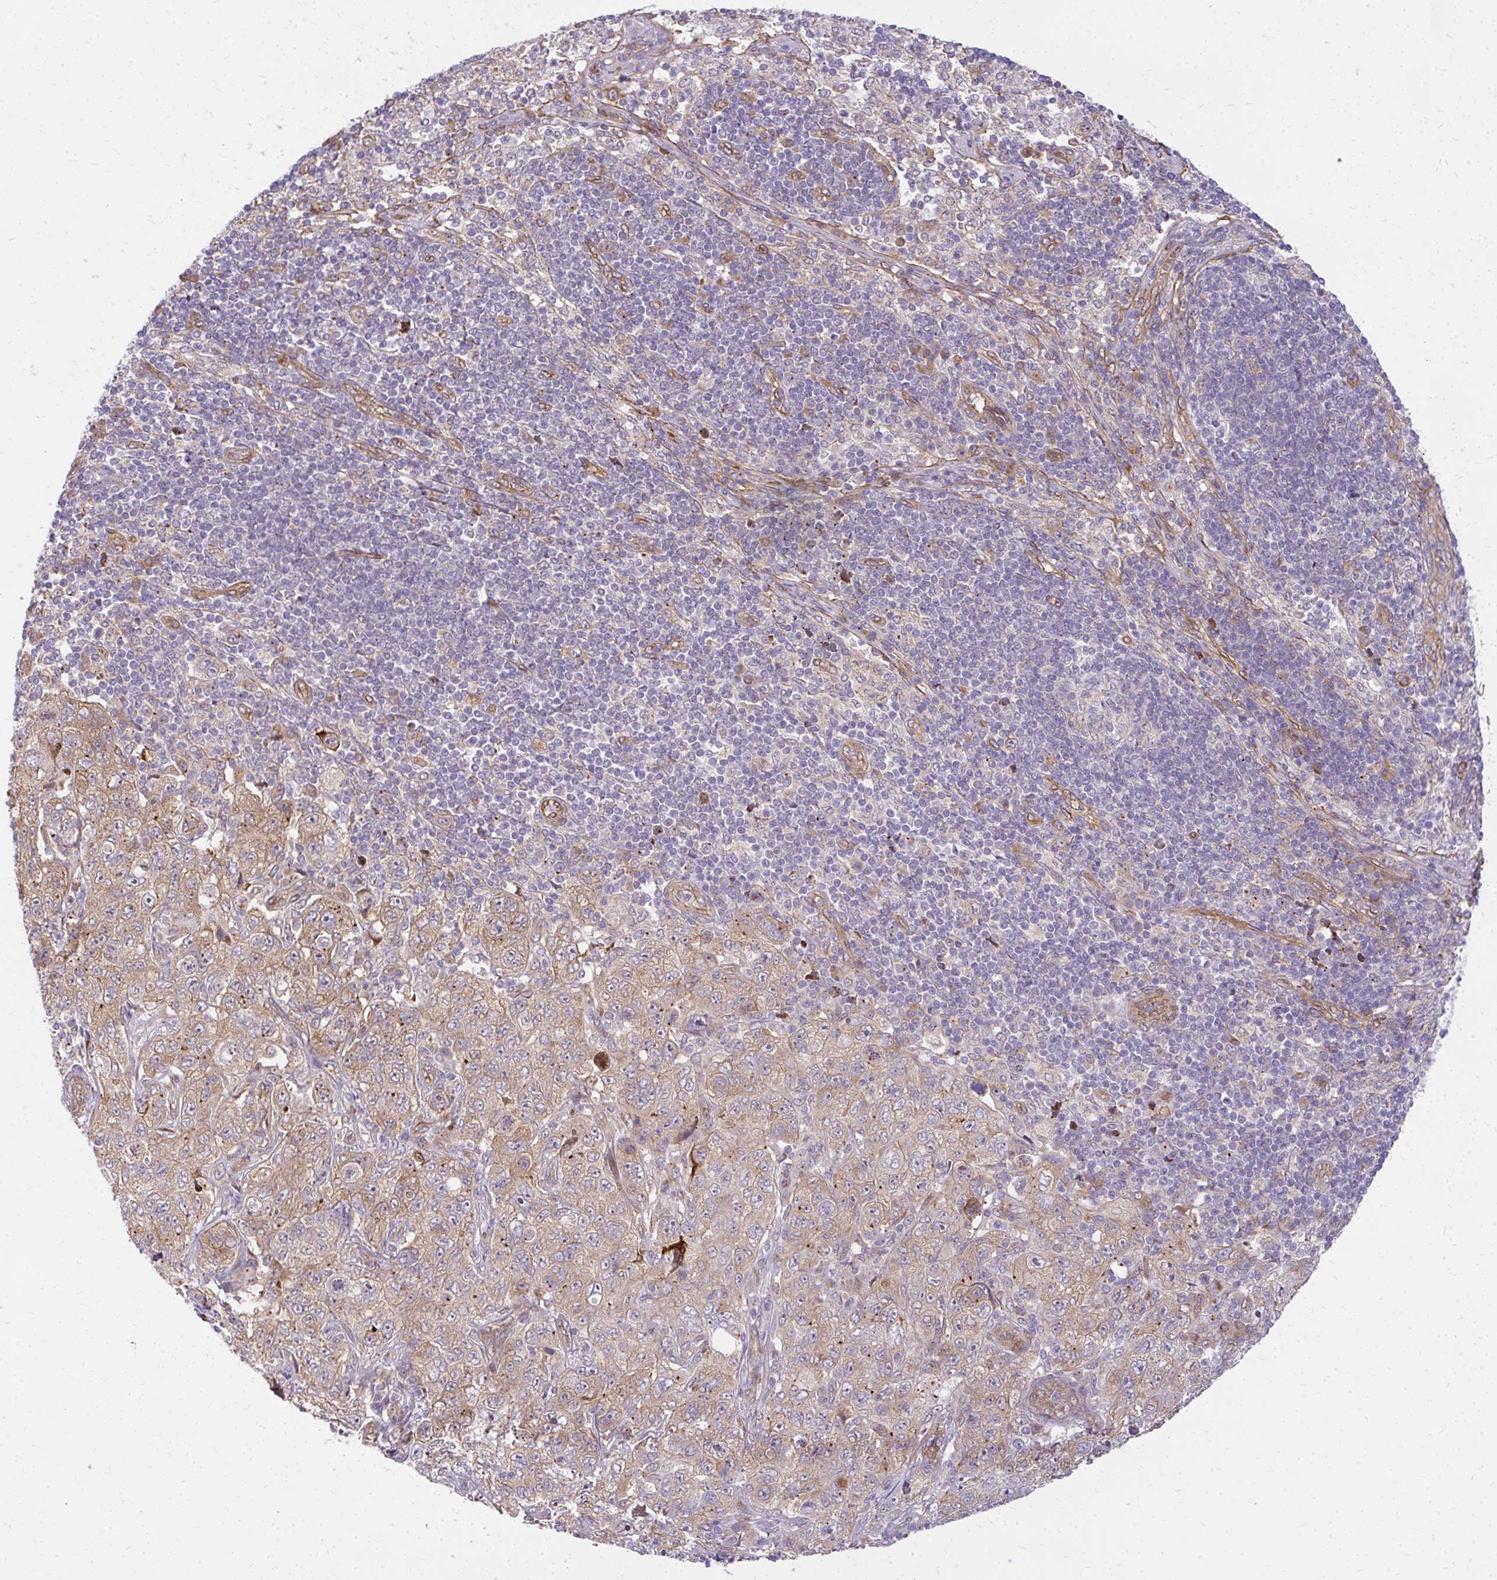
{"staining": {"intensity": "weak", "quantity": ">75%", "location": "cytoplasmic/membranous"}, "tissue": "pancreatic cancer", "cell_type": "Tumor cells", "image_type": "cancer", "snomed": [{"axis": "morphology", "description": "Adenocarcinoma, NOS"}, {"axis": "topography", "description": "Pancreas"}], "caption": "Tumor cells demonstrate weak cytoplasmic/membranous expression in approximately >75% of cells in adenocarcinoma (pancreatic). Using DAB (brown) and hematoxylin (blue) stains, captured at high magnification using brightfield microscopy.", "gene": "RSKR", "patient": {"sex": "male", "age": 68}}